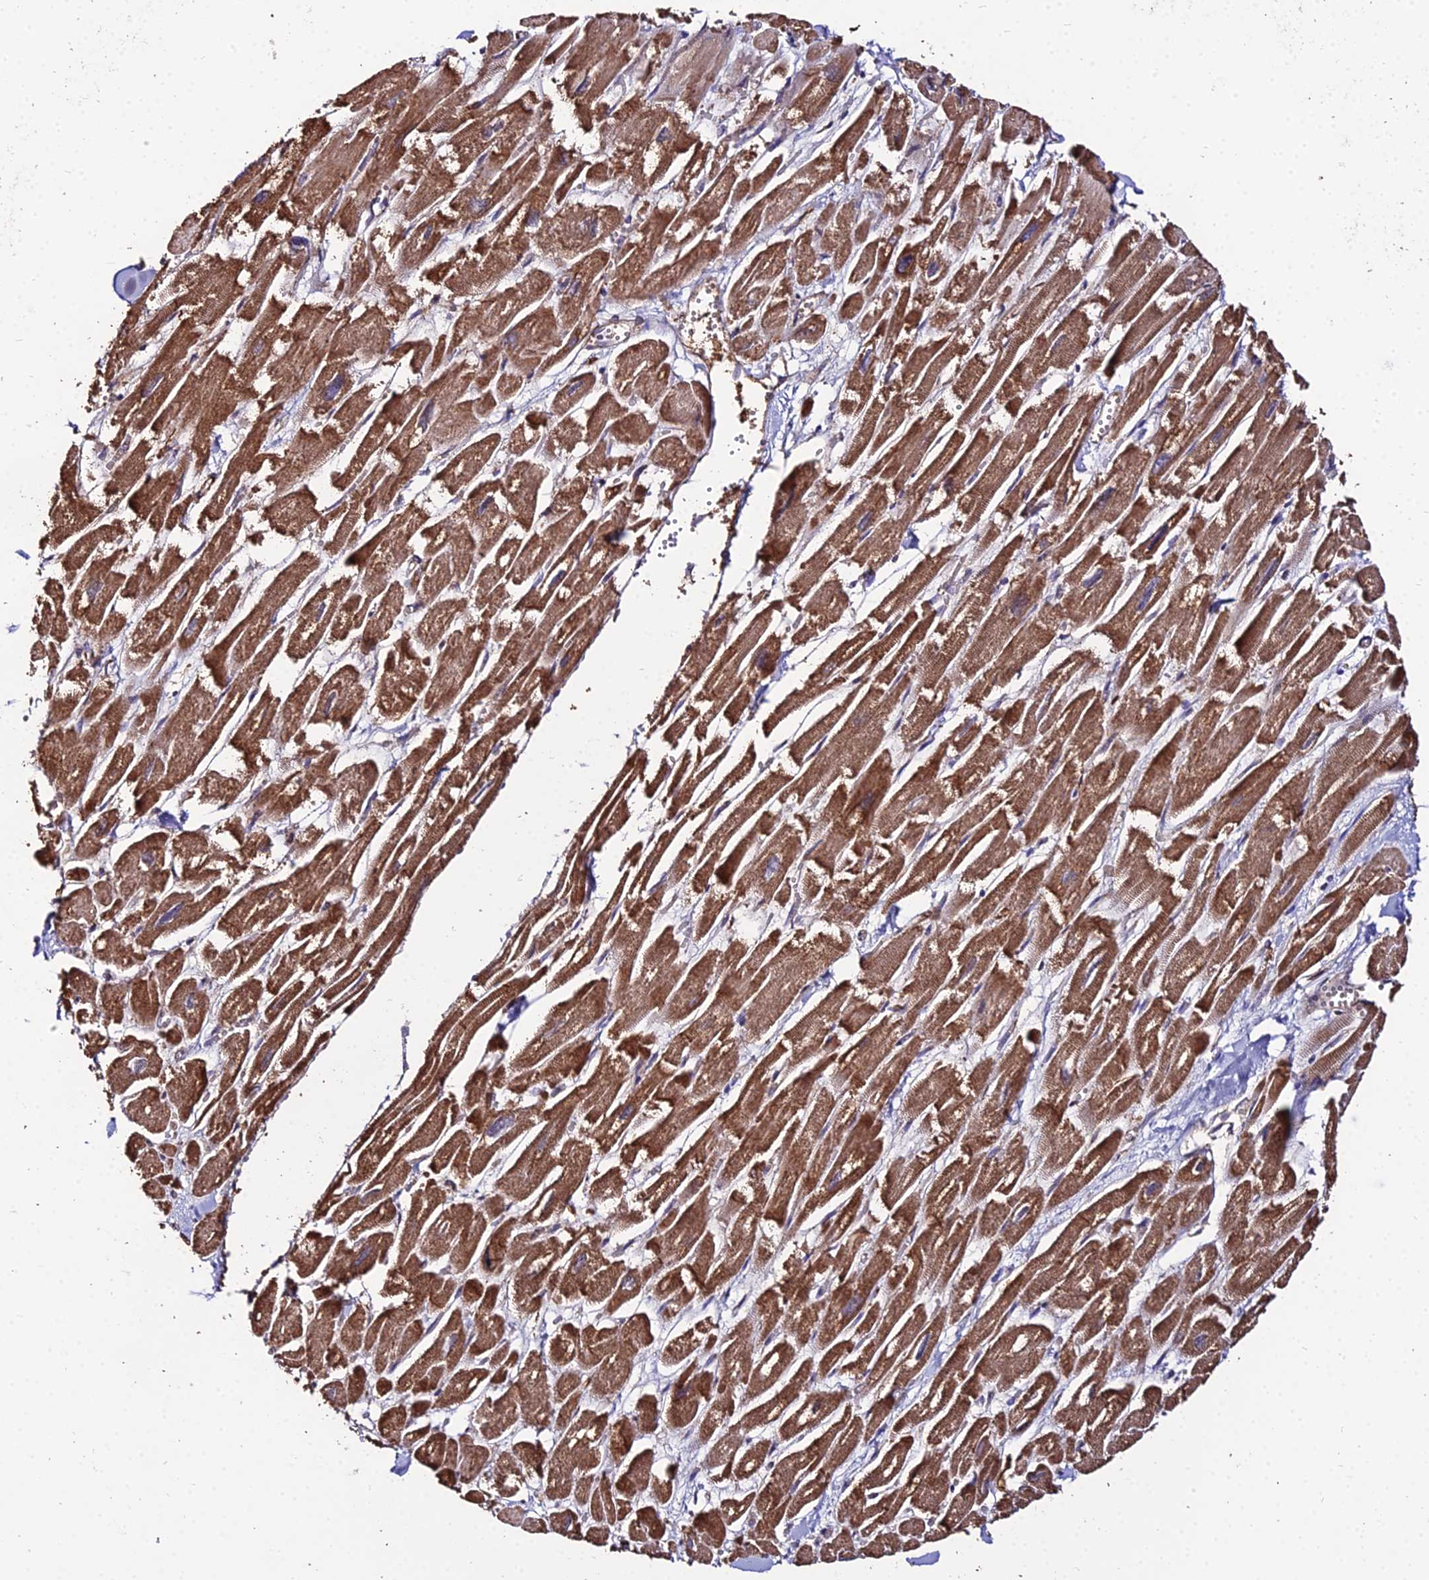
{"staining": {"intensity": "strong", "quantity": ">75%", "location": "cytoplasmic/membranous"}, "tissue": "heart muscle", "cell_type": "Cardiomyocytes", "image_type": "normal", "snomed": [{"axis": "morphology", "description": "Normal tissue, NOS"}, {"axis": "topography", "description": "Heart"}], "caption": "Benign heart muscle was stained to show a protein in brown. There is high levels of strong cytoplasmic/membranous expression in approximately >75% of cardiomyocytes.", "gene": "ENSG00000258465", "patient": {"sex": "male", "age": 54}}